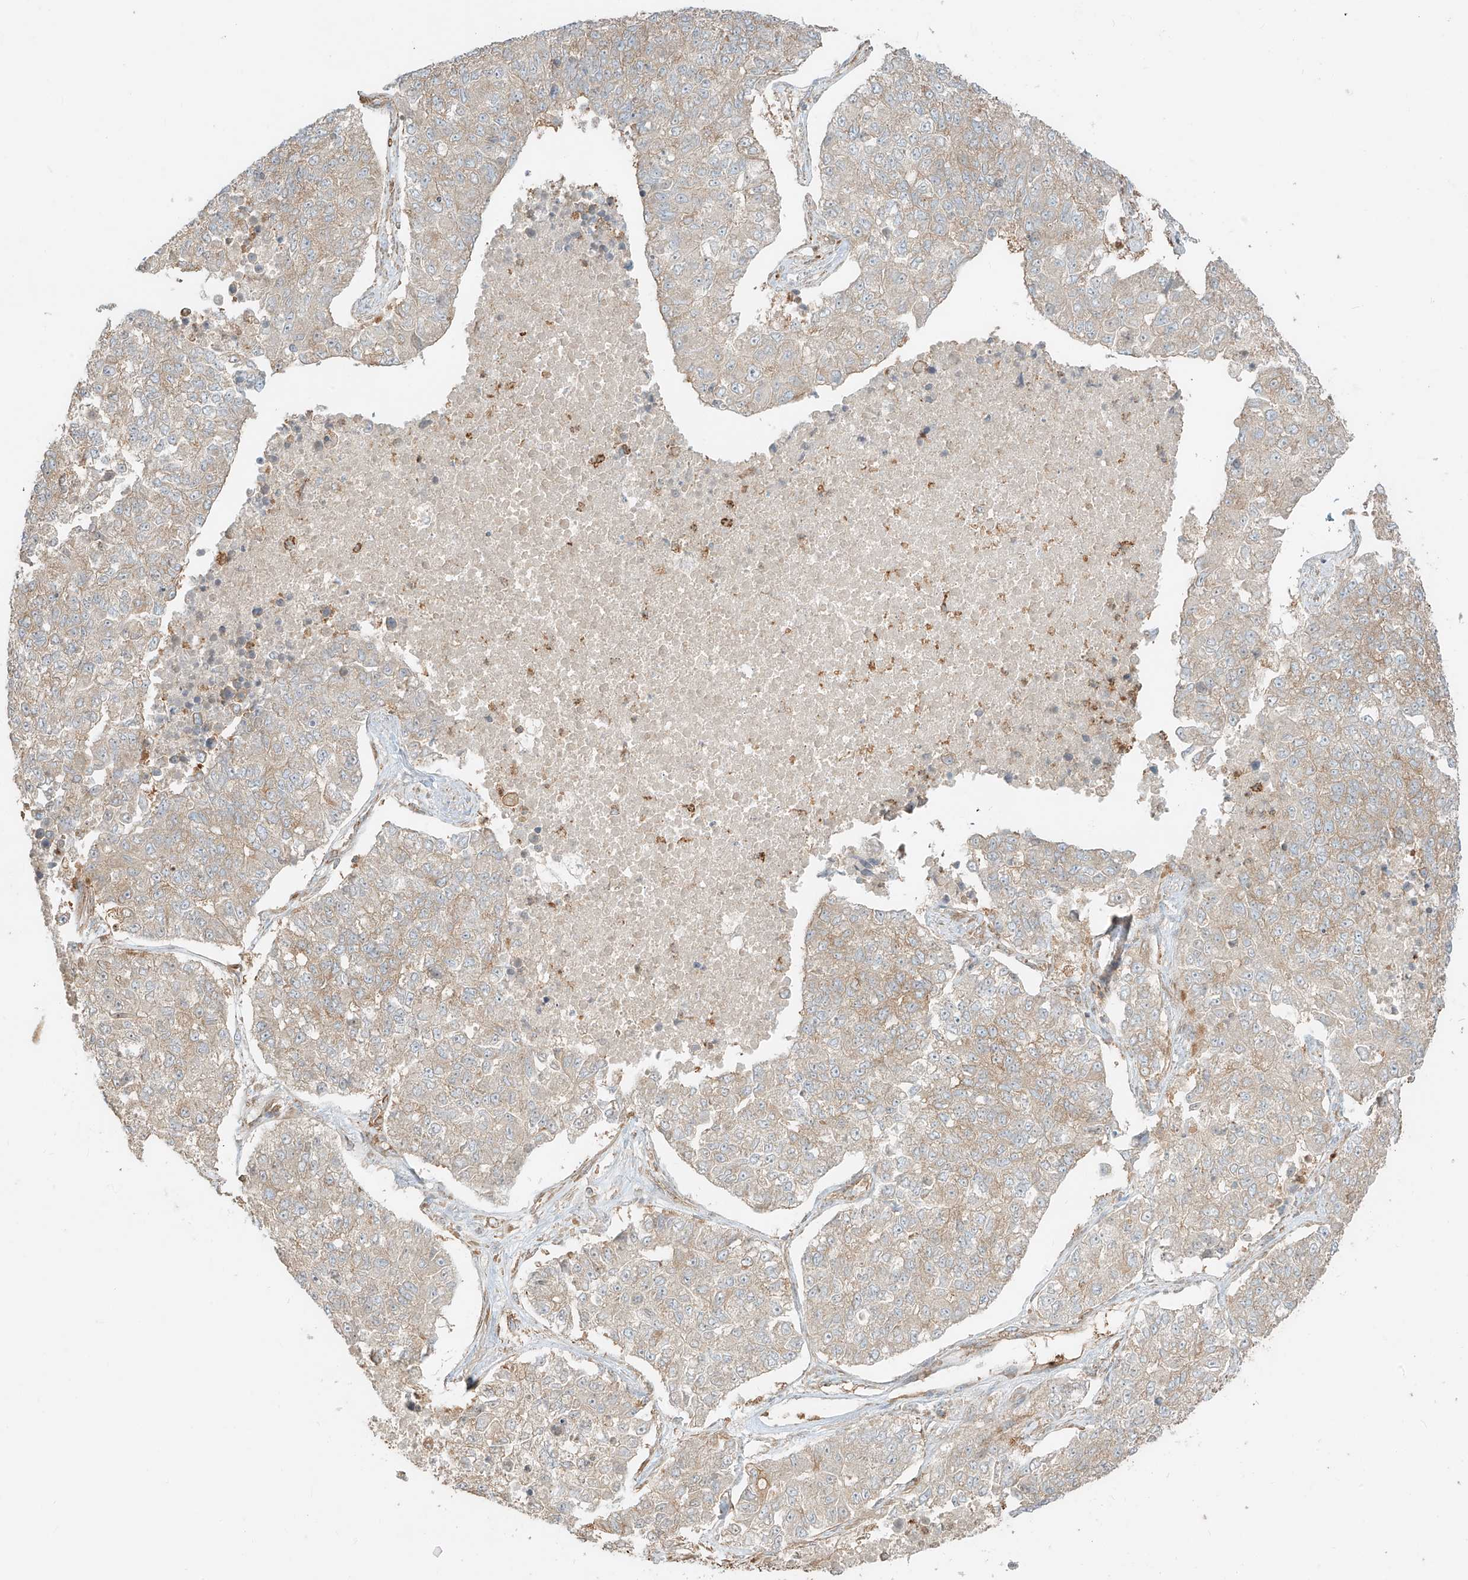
{"staining": {"intensity": "moderate", "quantity": "<25%", "location": "cytoplasmic/membranous"}, "tissue": "lung cancer", "cell_type": "Tumor cells", "image_type": "cancer", "snomed": [{"axis": "morphology", "description": "Adenocarcinoma, NOS"}, {"axis": "topography", "description": "Lung"}], "caption": "Tumor cells demonstrate low levels of moderate cytoplasmic/membranous expression in approximately <25% of cells in adenocarcinoma (lung). (Brightfield microscopy of DAB IHC at high magnification).", "gene": "CCDC115", "patient": {"sex": "male", "age": 49}}